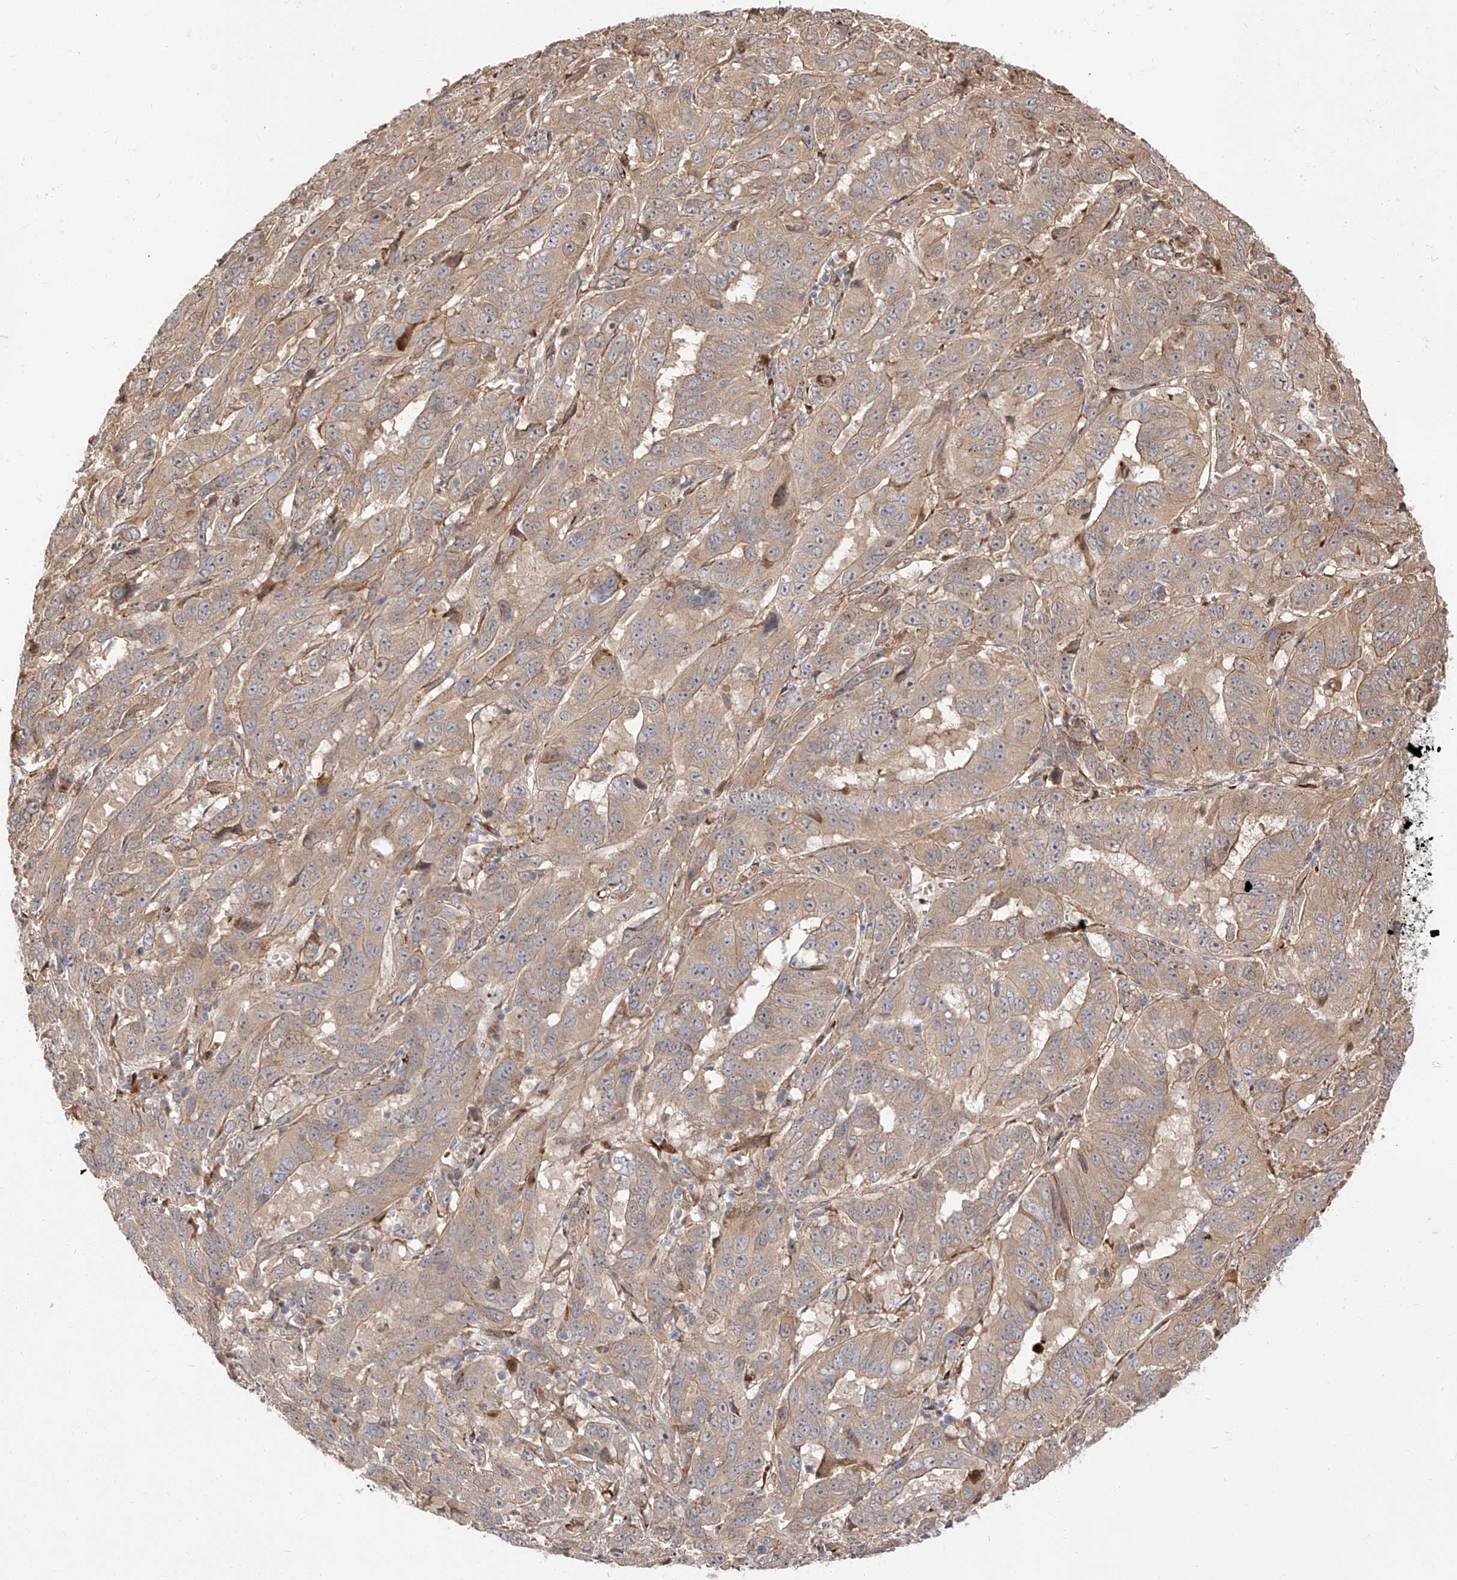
{"staining": {"intensity": "weak", "quantity": "25%-75%", "location": "cytoplasmic/membranous"}, "tissue": "pancreatic cancer", "cell_type": "Tumor cells", "image_type": "cancer", "snomed": [{"axis": "morphology", "description": "Adenocarcinoma, NOS"}, {"axis": "topography", "description": "Pancreas"}], "caption": "Protein expression analysis of adenocarcinoma (pancreatic) displays weak cytoplasmic/membranous positivity in approximately 25%-75% of tumor cells.", "gene": "DIRAS3", "patient": {"sex": "male", "age": 63}}